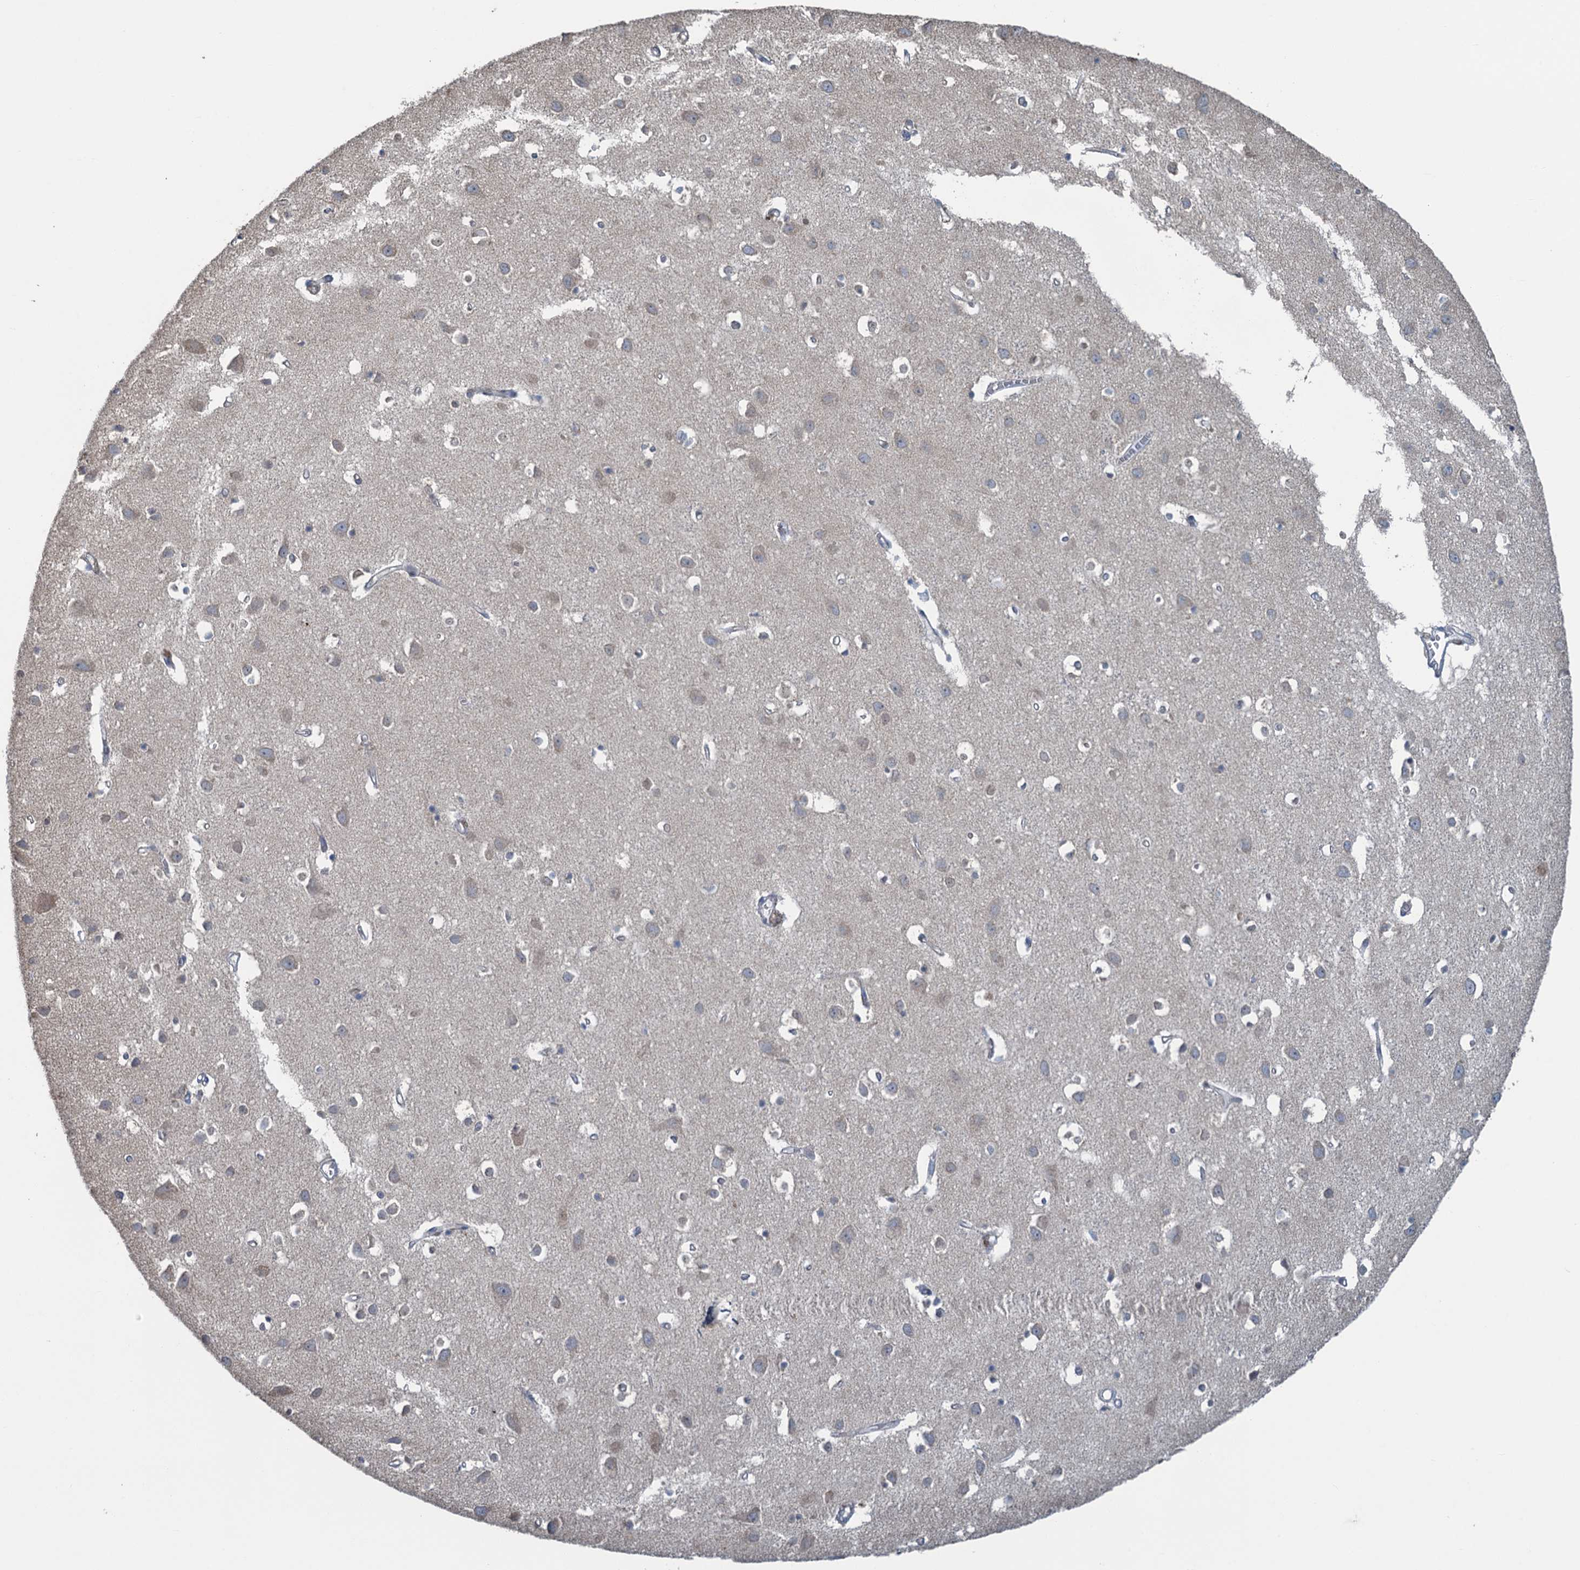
{"staining": {"intensity": "negative", "quantity": "none", "location": "none"}, "tissue": "cerebral cortex", "cell_type": "Endothelial cells", "image_type": "normal", "snomed": [{"axis": "morphology", "description": "Normal tissue, NOS"}, {"axis": "topography", "description": "Cerebral cortex"}], "caption": "Immunohistochemistry (IHC) of benign cerebral cortex displays no staining in endothelial cells. The staining was performed using DAB (3,3'-diaminobenzidine) to visualize the protein expression in brown, while the nuclei were stained in blue with hematoxylin (Magnification: 20x).", "gene": "TEX35", "patient": {"sex": "female", "age": 64}}